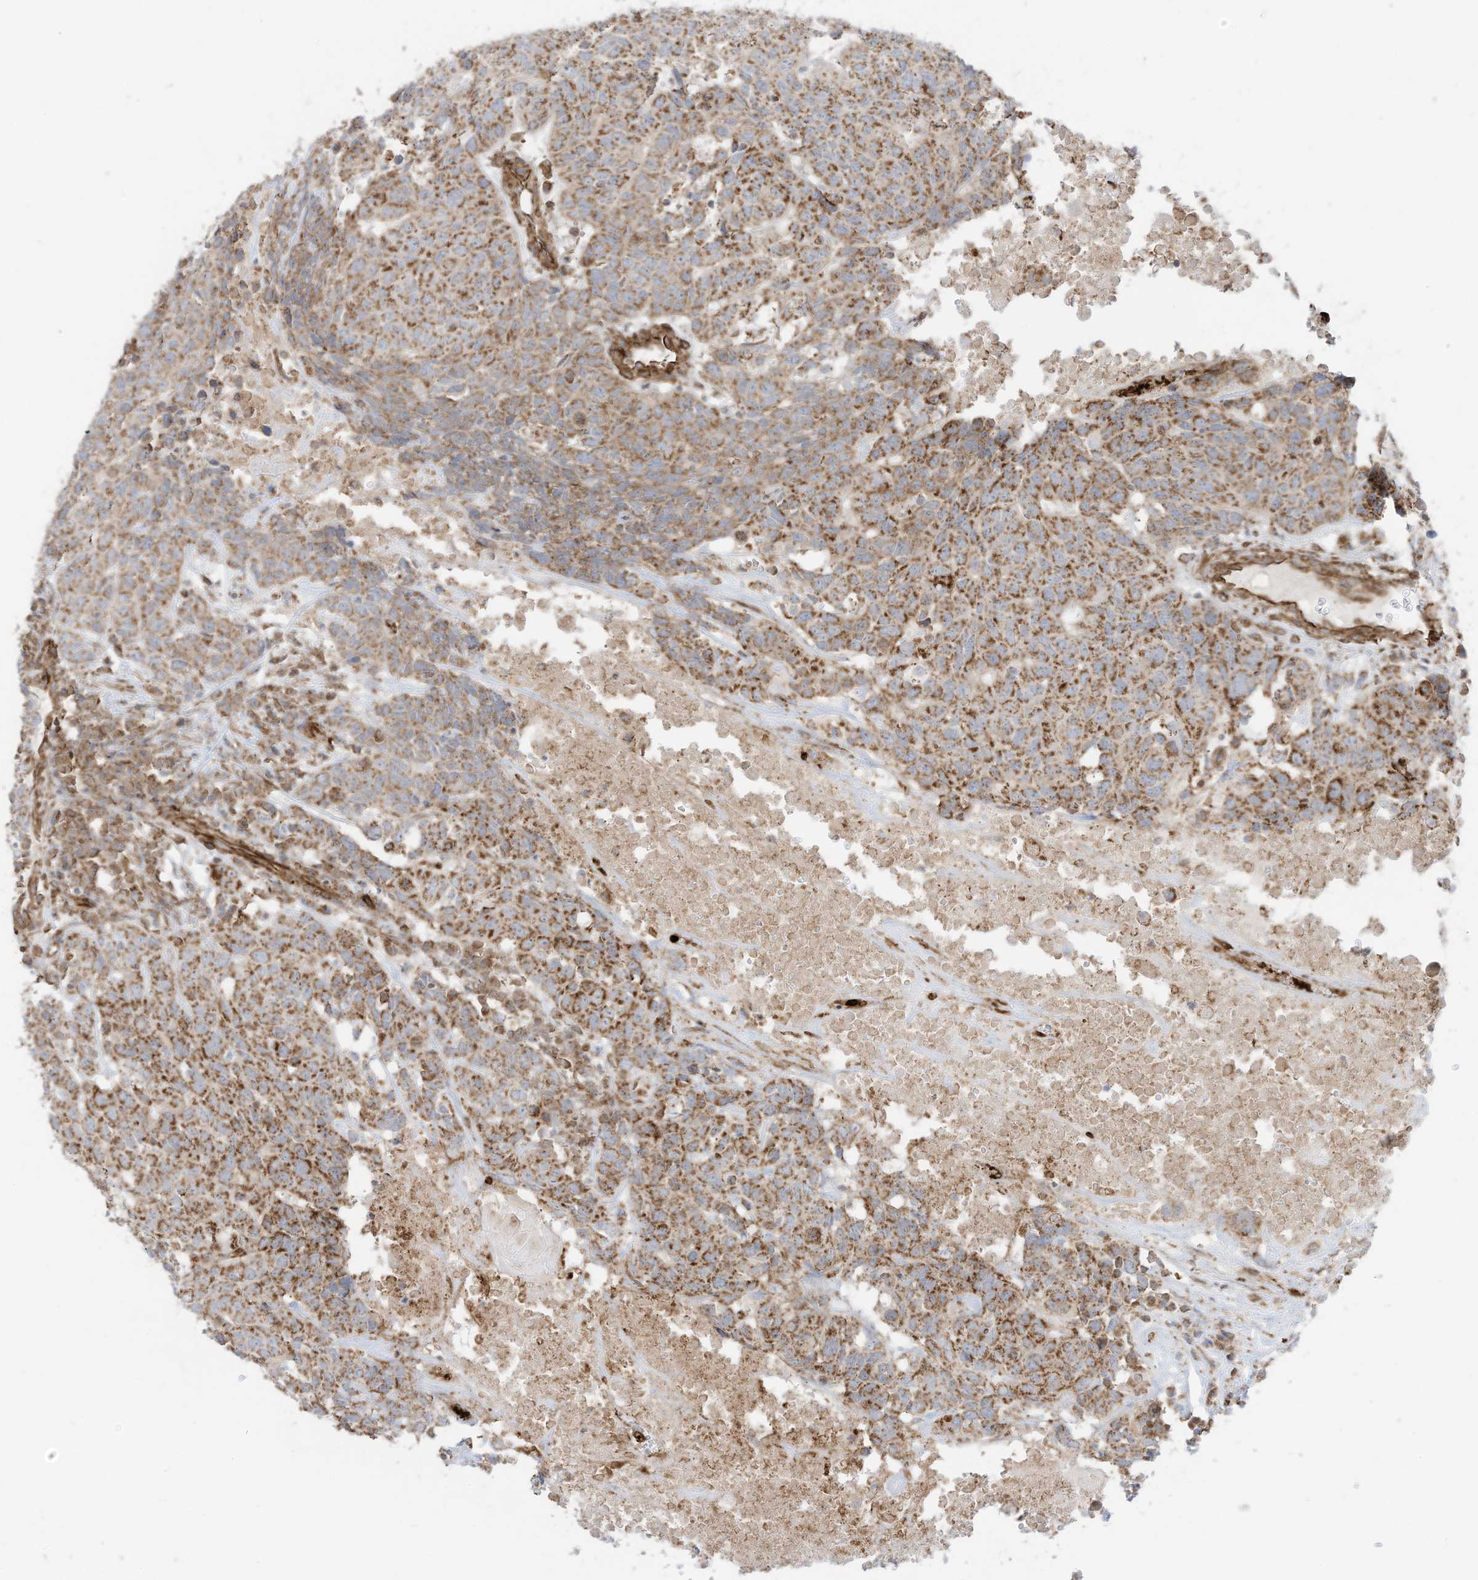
{"staining": {"intensity": "moderate", "quantity": ">75%", "location": "cytoplasmic/membranous"}, "tissue": "head and neck cancer", "cell_type": "Tumor cells", "image_type": "cancer", "snomed": [{"axis": "morphology", "description": "Squamous cell carcinoma, NOS"}, {"axis": "topography", "description": "Head-Neck"}], "caption": "Tumor cells show moderate cytoplasmic/membranous expression in about >75% of cells in head and neck cancer (squamous cell carcinoma).", "gene": "ABCB7", "patient": {"sex": "male", "age": 66}}